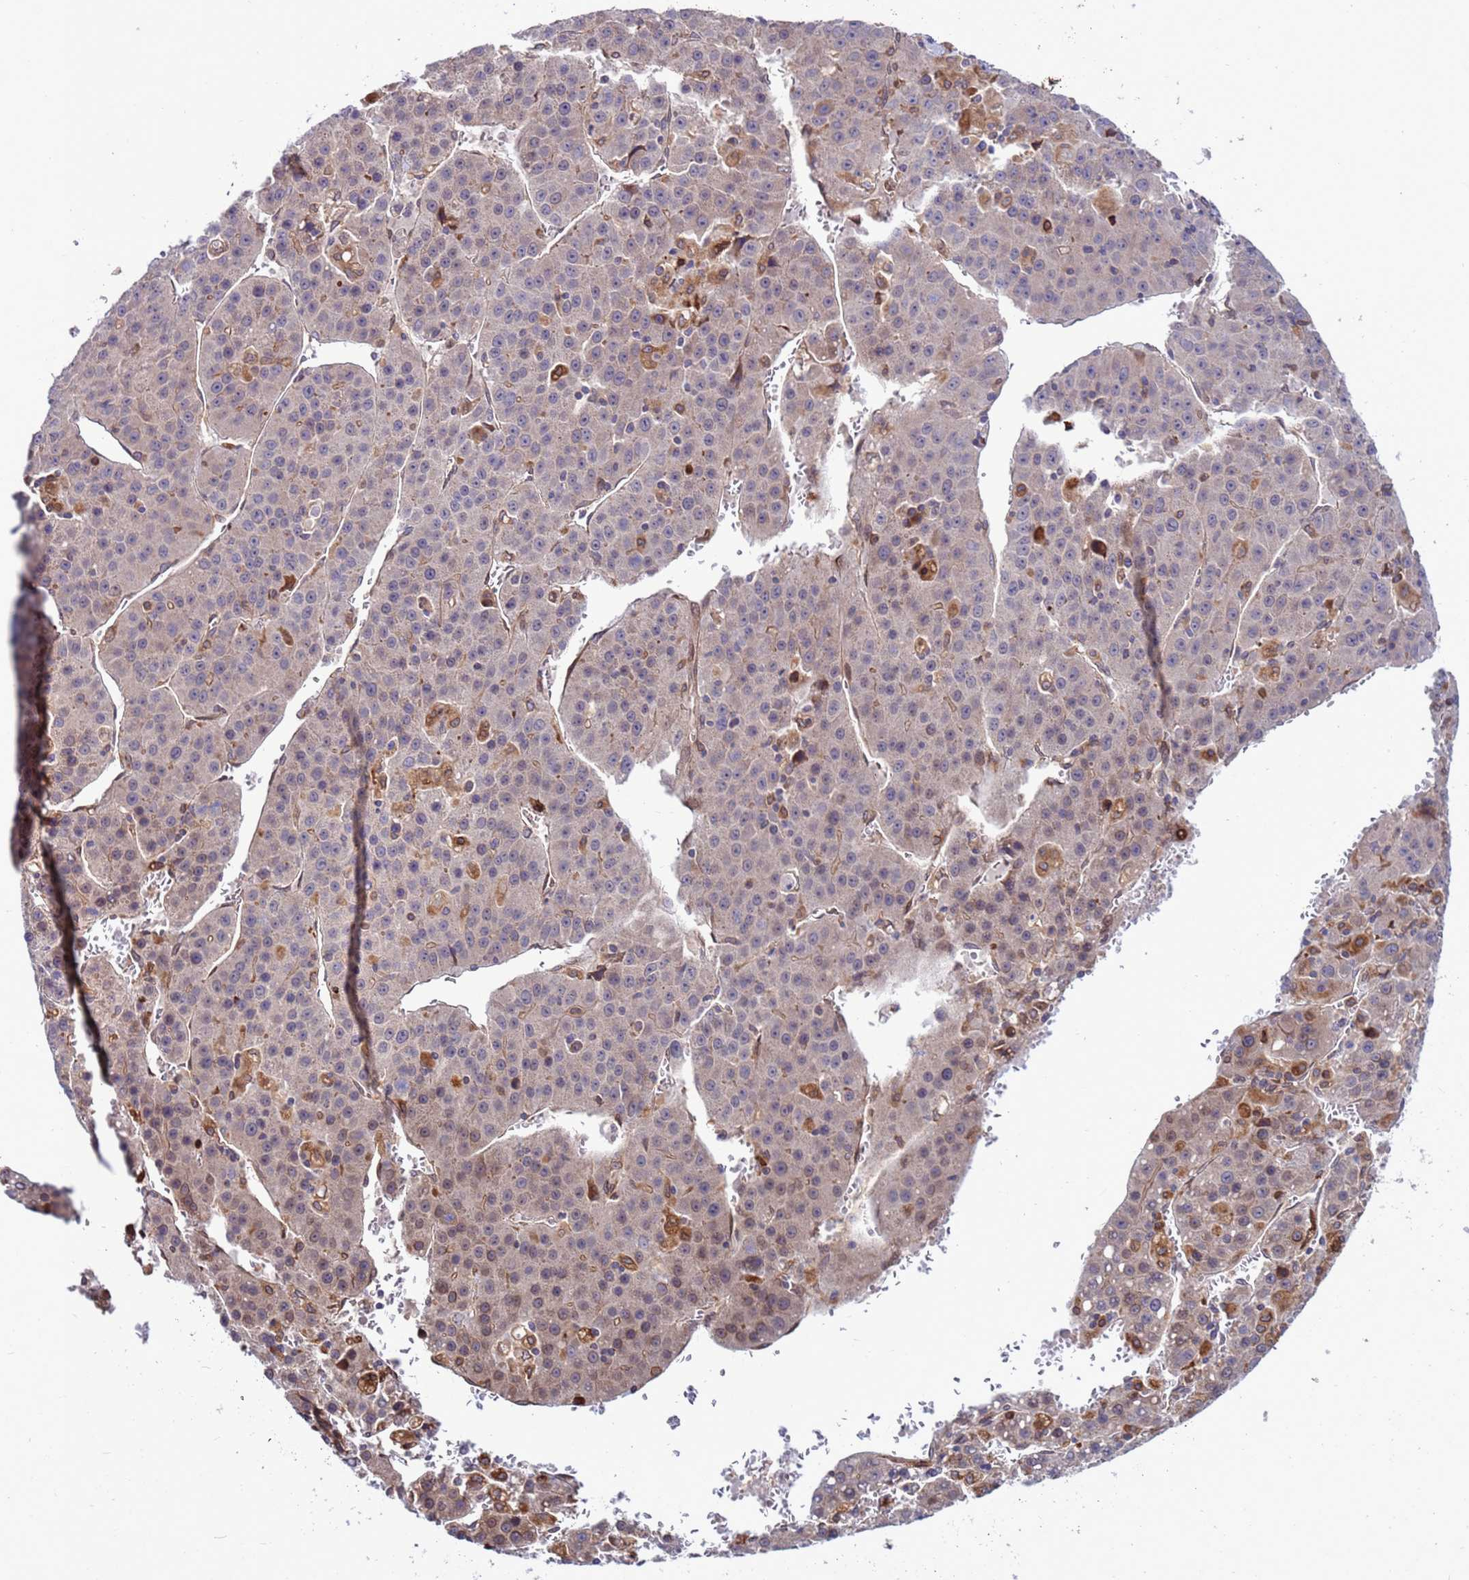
{"staining": {"intensity": "moderate", "quantity": "<25%", "location": "cytoplasmic/membranous"}, "tissue": "liver cancer", "cell_type": "Tumor cells", "image_type": "cancer", "snomed": [{"axis": "morphology", "description": "Carcinoma, Hepatocellular, NOS"}, {"axis": "topography", "description": "Liver"}], "caption": "Moderate cytoplasmic/membranous staining for a protein is appreciated in about <25% of tumor cells of liver cancer (hepatocellular carcinoma) using immunohistochemistry.", "gene": "RAPGEF4", "patient": {"sex": "female", "age": 53}}